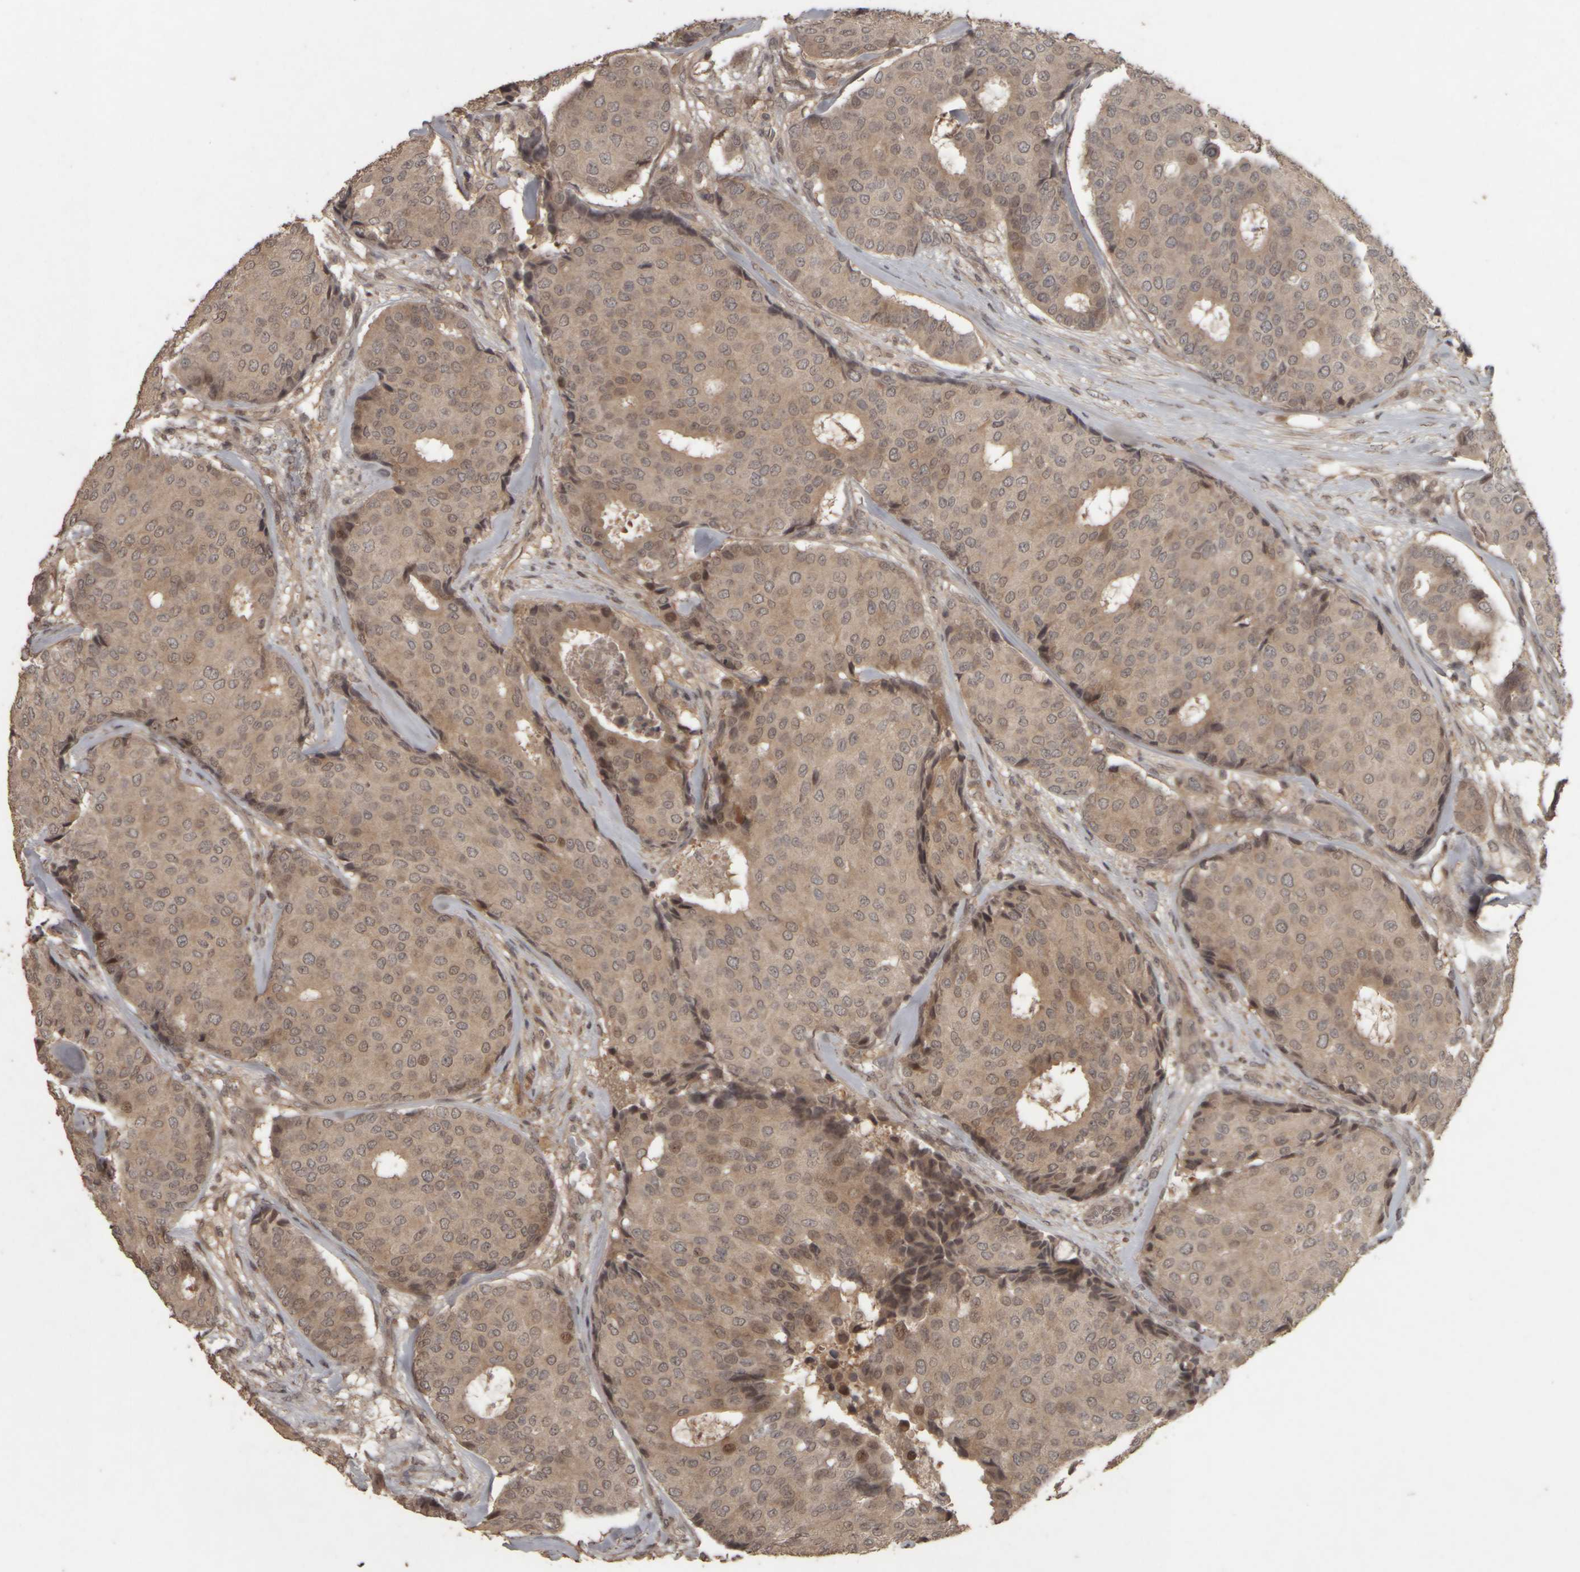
{"staining": {"intensity": "weak", "quantity": ">75%", "location": "cytoplasmic/membranous,nuclear"}, "tissue": "breast cancer", "cell_type": "Tumor cells", "image_type": "cancer", "snomed": [{"axis": "morphology", "description": "Duct carcinoma"}, {"axis": "topography", "description": "Breast"}], "caption": "Protein expression analysis of human breast invasive ductal carcinoma reveals weak cytoplasmic/membranous and nuclear expression in about >75% of tumor cells.", "gene": "ACO1", "patient": {"sex": "female", "age": 75}}